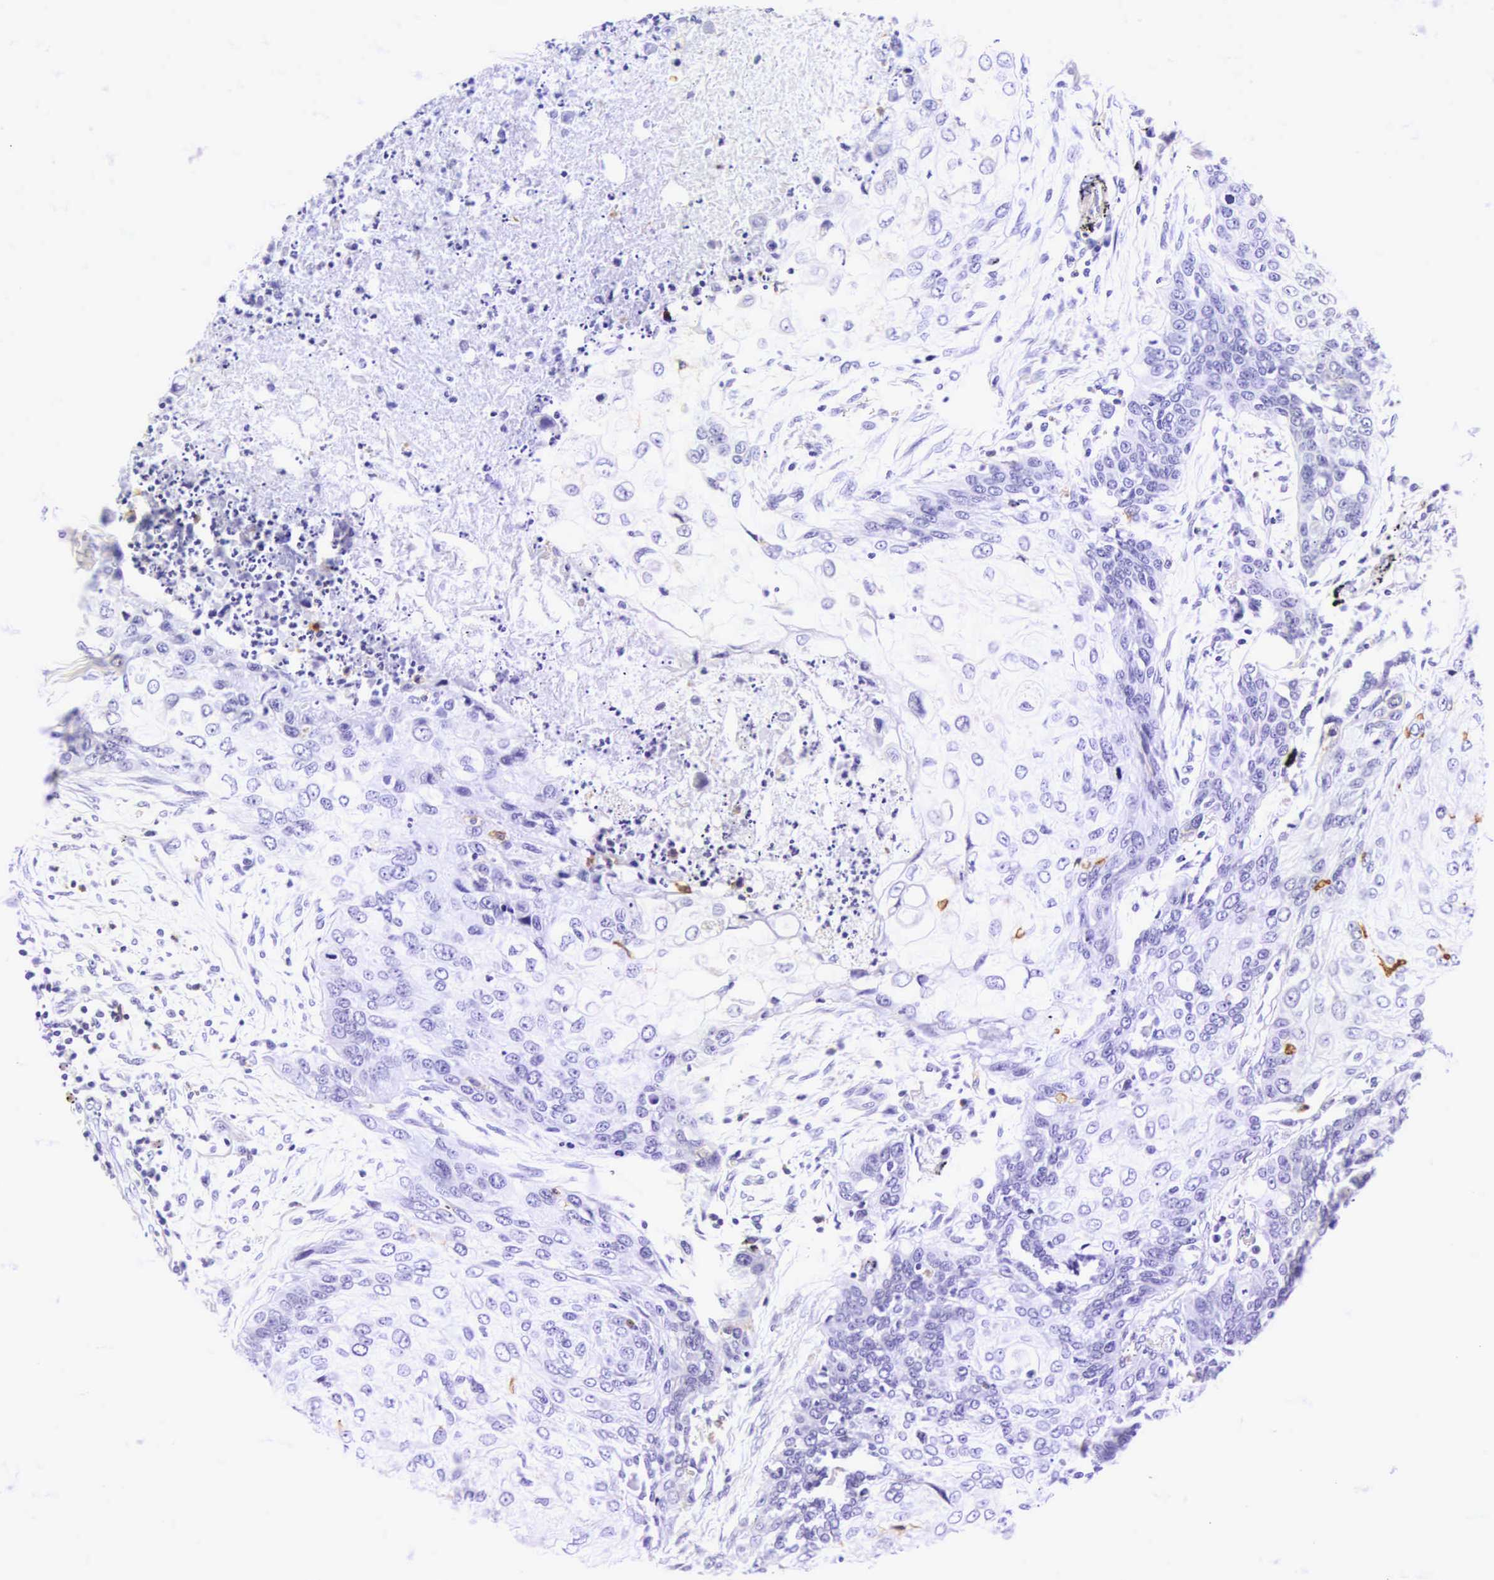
{"staining": {"intensity": "negative", "quantity": "none", "location": "none"}, "tissue": "lung cancer", "cell_type": "Tumor cells", "image_type": "cancer", "snomed": [{"axis": "morphology", "description": "Squamous cell carcinoma, NOS"}, {"axis": "topography", "description": "Lung"}], "caption": "High magnification brightfield microscopy of squamous cell carcinoma (lung) stained with DAB (3,3'-diaminobenzidine) (brown) and counterstained with hematoxylin (blue): tumor cells show no significant expression.", "gene": "CD1A", "patient": {"sex": "male", "age": 71}}